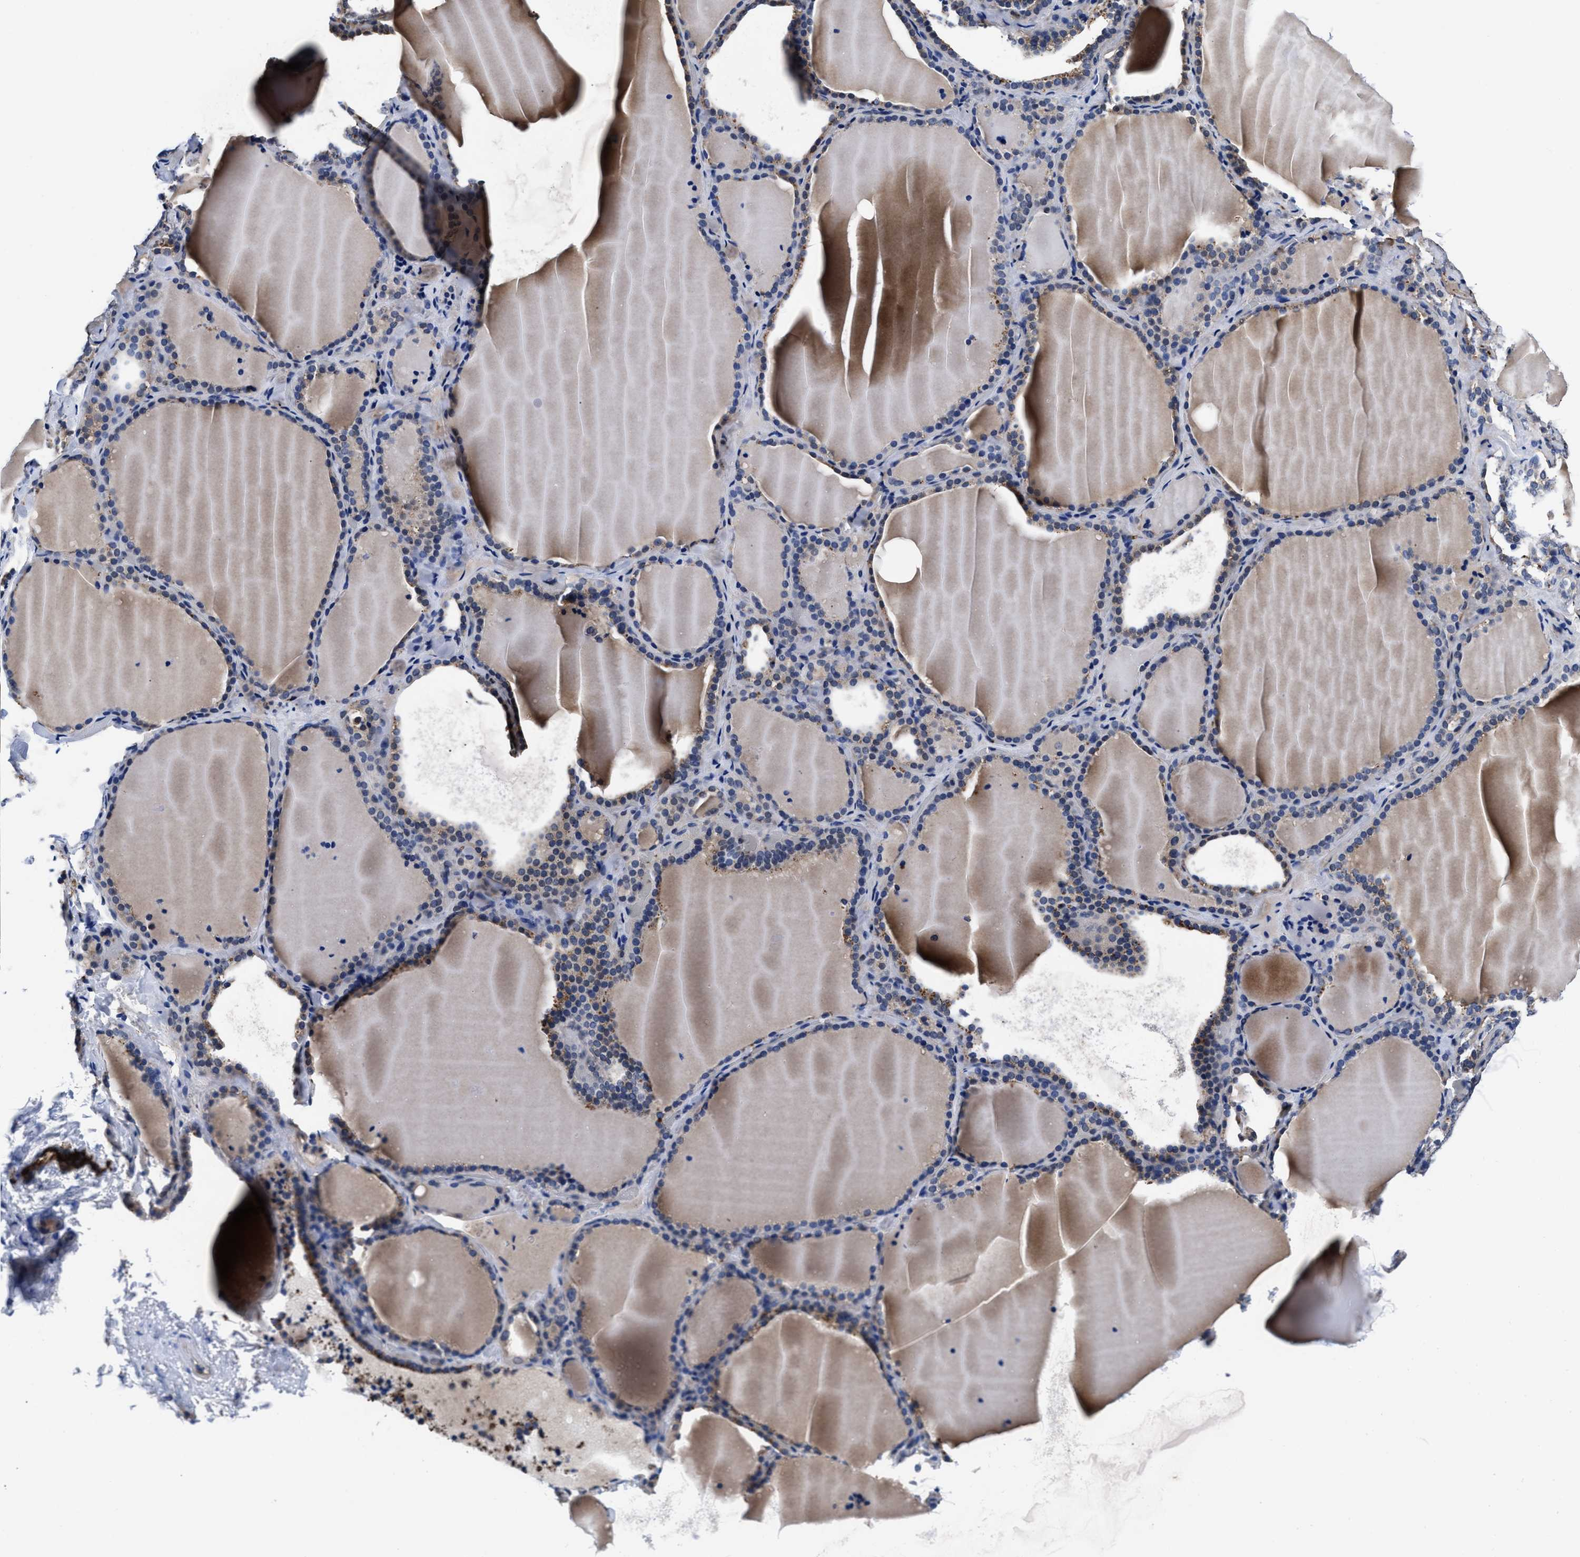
{"staining": {"intensity": "weak", "quantity": "25%-75%", "location": "cytoplasmic/membranous"}, "tissue": "thyroid gland", "cell_type": "Glandular cells", "image_type": "normal", "snomed": [{"axis": "morphology", "description": "Normal tissue, NOS"}, {"axis": "topography", "description": "Thyroid gland"}], "caption": "A high-resolution histopathology image shows immunohistochemistry staining of normal thyroid gland, which shows weak cytoplasmic/membranous staining in about 25%-75% of glandular cells.", "gene": "ACLY", "patient": {"sex": "female", "age": 22}}